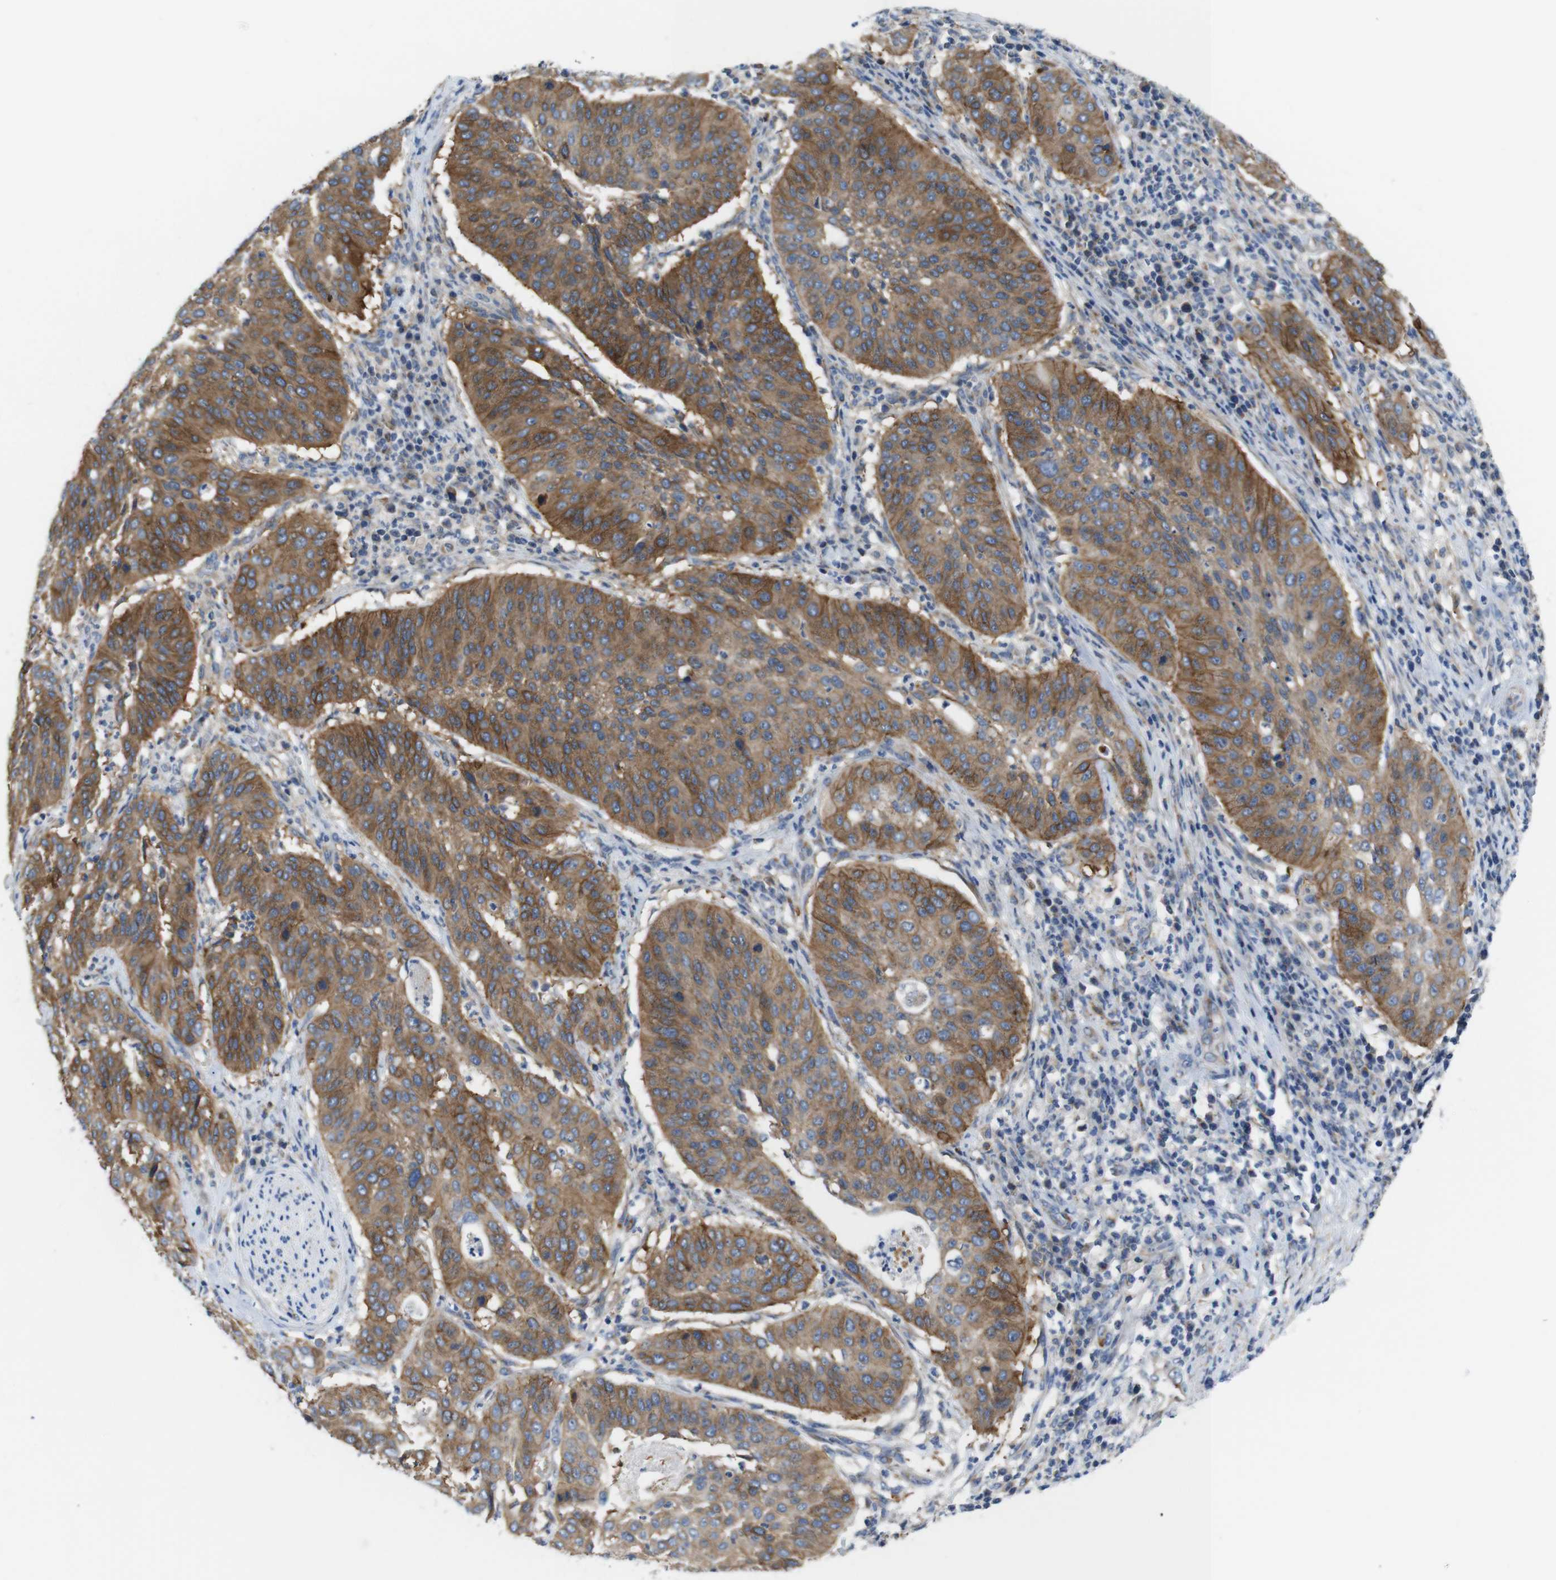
{"staining": {"intensity": "moderate", "quantity": ">75%", "location": "cytoplasmic/membranous"}, "tissue": "cervical cancer", "cell_type": "Tumor cells", "image_type": "cancer", "snomed": [{"axis": "morphology", "description": "Normal tissue, NOS"}, {"axis": "morphology", "description": "Squamous cell carcinoma, NOS"}, {"axis": "topography", "description": "Cervix"}], "caption": "DAB (3,3'-diaminobenzidine) immunohistochemical staining of human cervical cancer (squamous cell carcinoma) exhibits moderate cytoplasmic/membranous protein expression in about >75% of tumor cells.", "gene": "EFCAB14", "patient": {"sex": "female", "age": 39}}